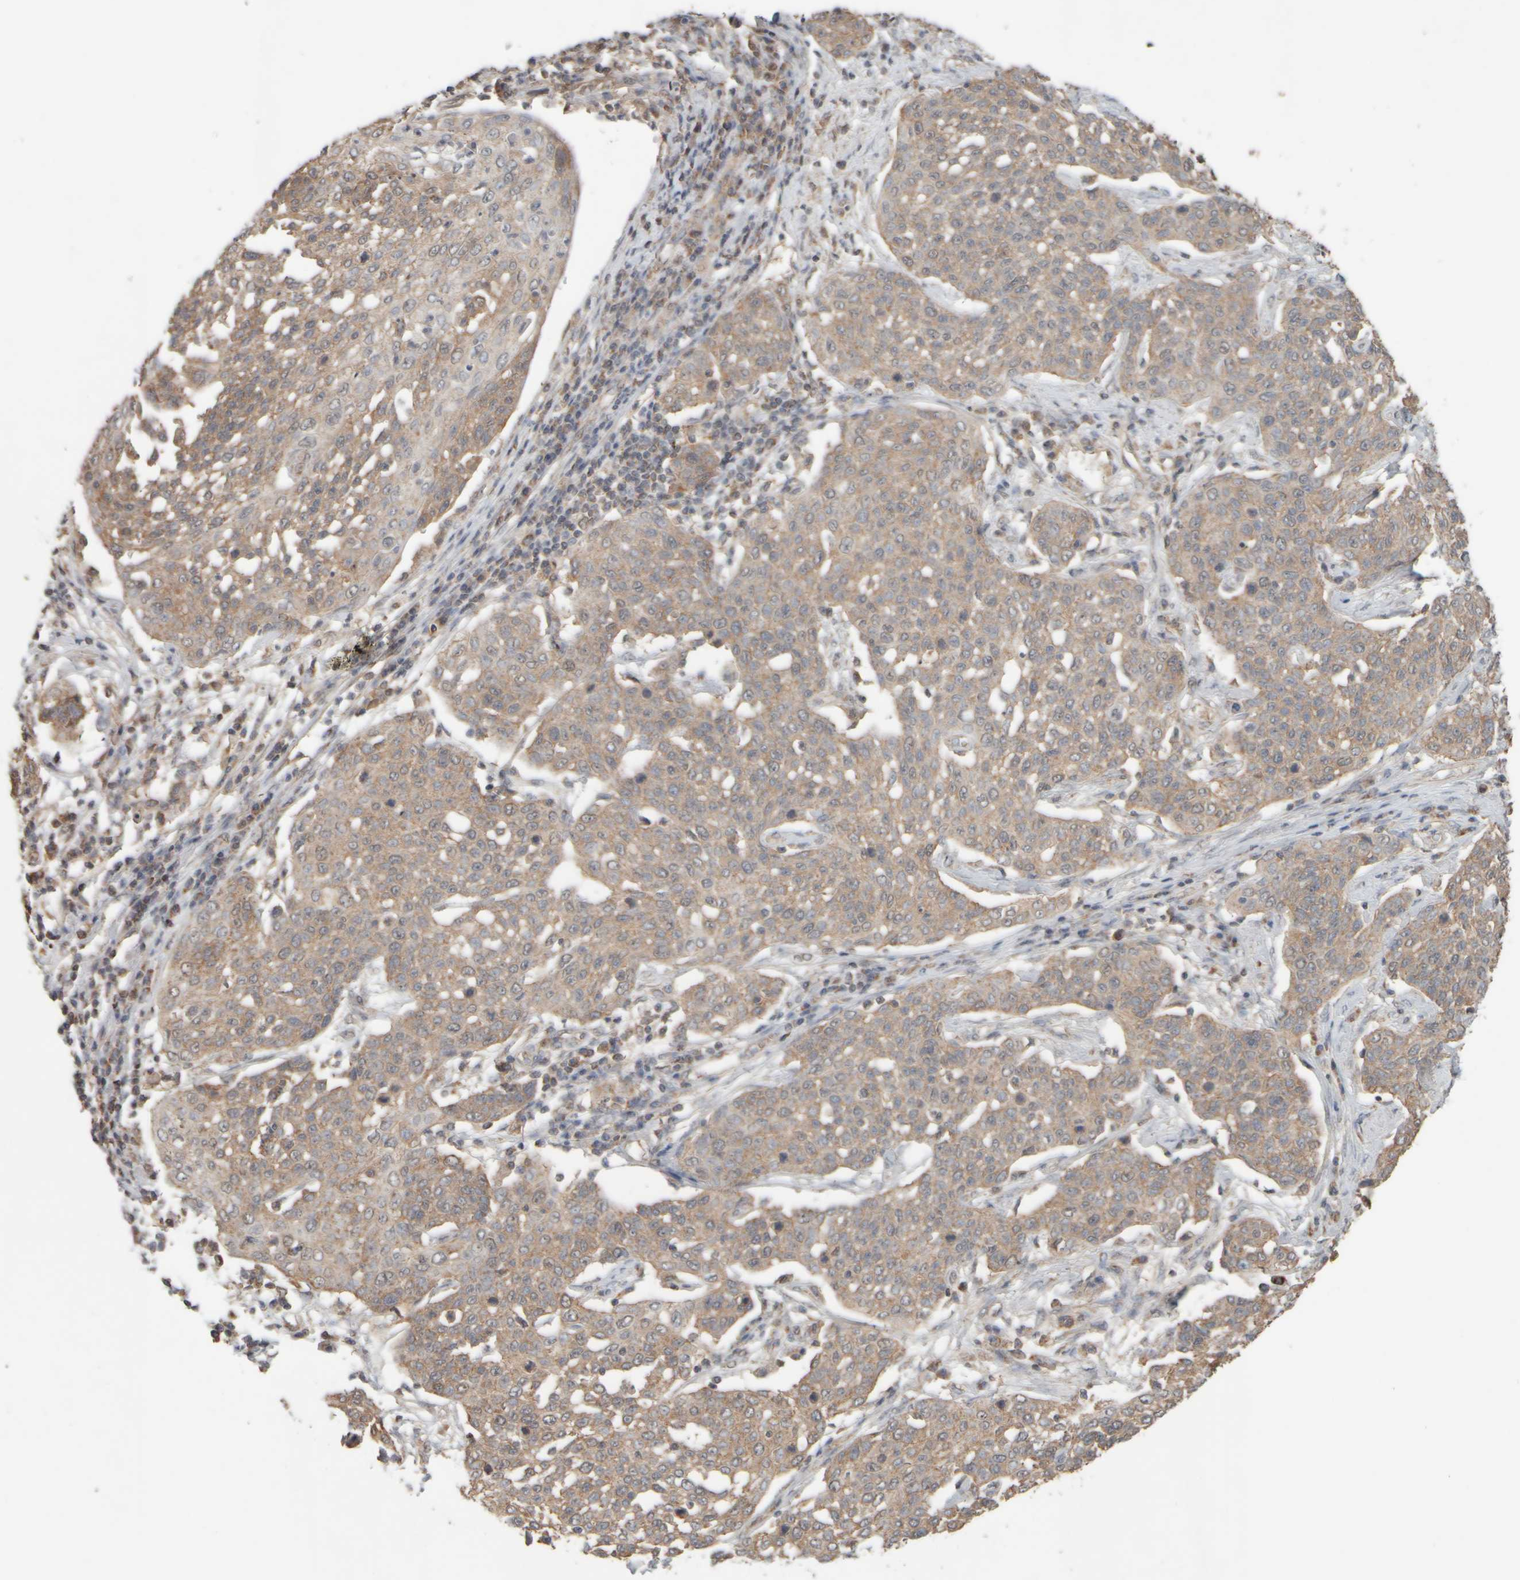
{"staining": {"intensity": "weak", "quantity": ">75%", "location": "cytoplasmic/membranous"}, "tissue": "cervical cancer", "cell_type": "Tumor cells", "image_type": "cancer", "snomed": [{"axis": "morphology", "description": "Squamous cell carcinoma, NOS"}, {"axis": "topography", "description": "Cervix"}], "caption": "IHC (DAB) staining of human cervical cancer shows weak cytoplasmic/membranous protein expression in about >75% of tumor cells. (Stains: DAB (3,3'-diaminobenzidine) in brown, nuclei in blue, Microscopy: brightfield microscopy at high magnification).", "gene": "EIF2B3", "patient": {"sex": "female", "age": 34}}